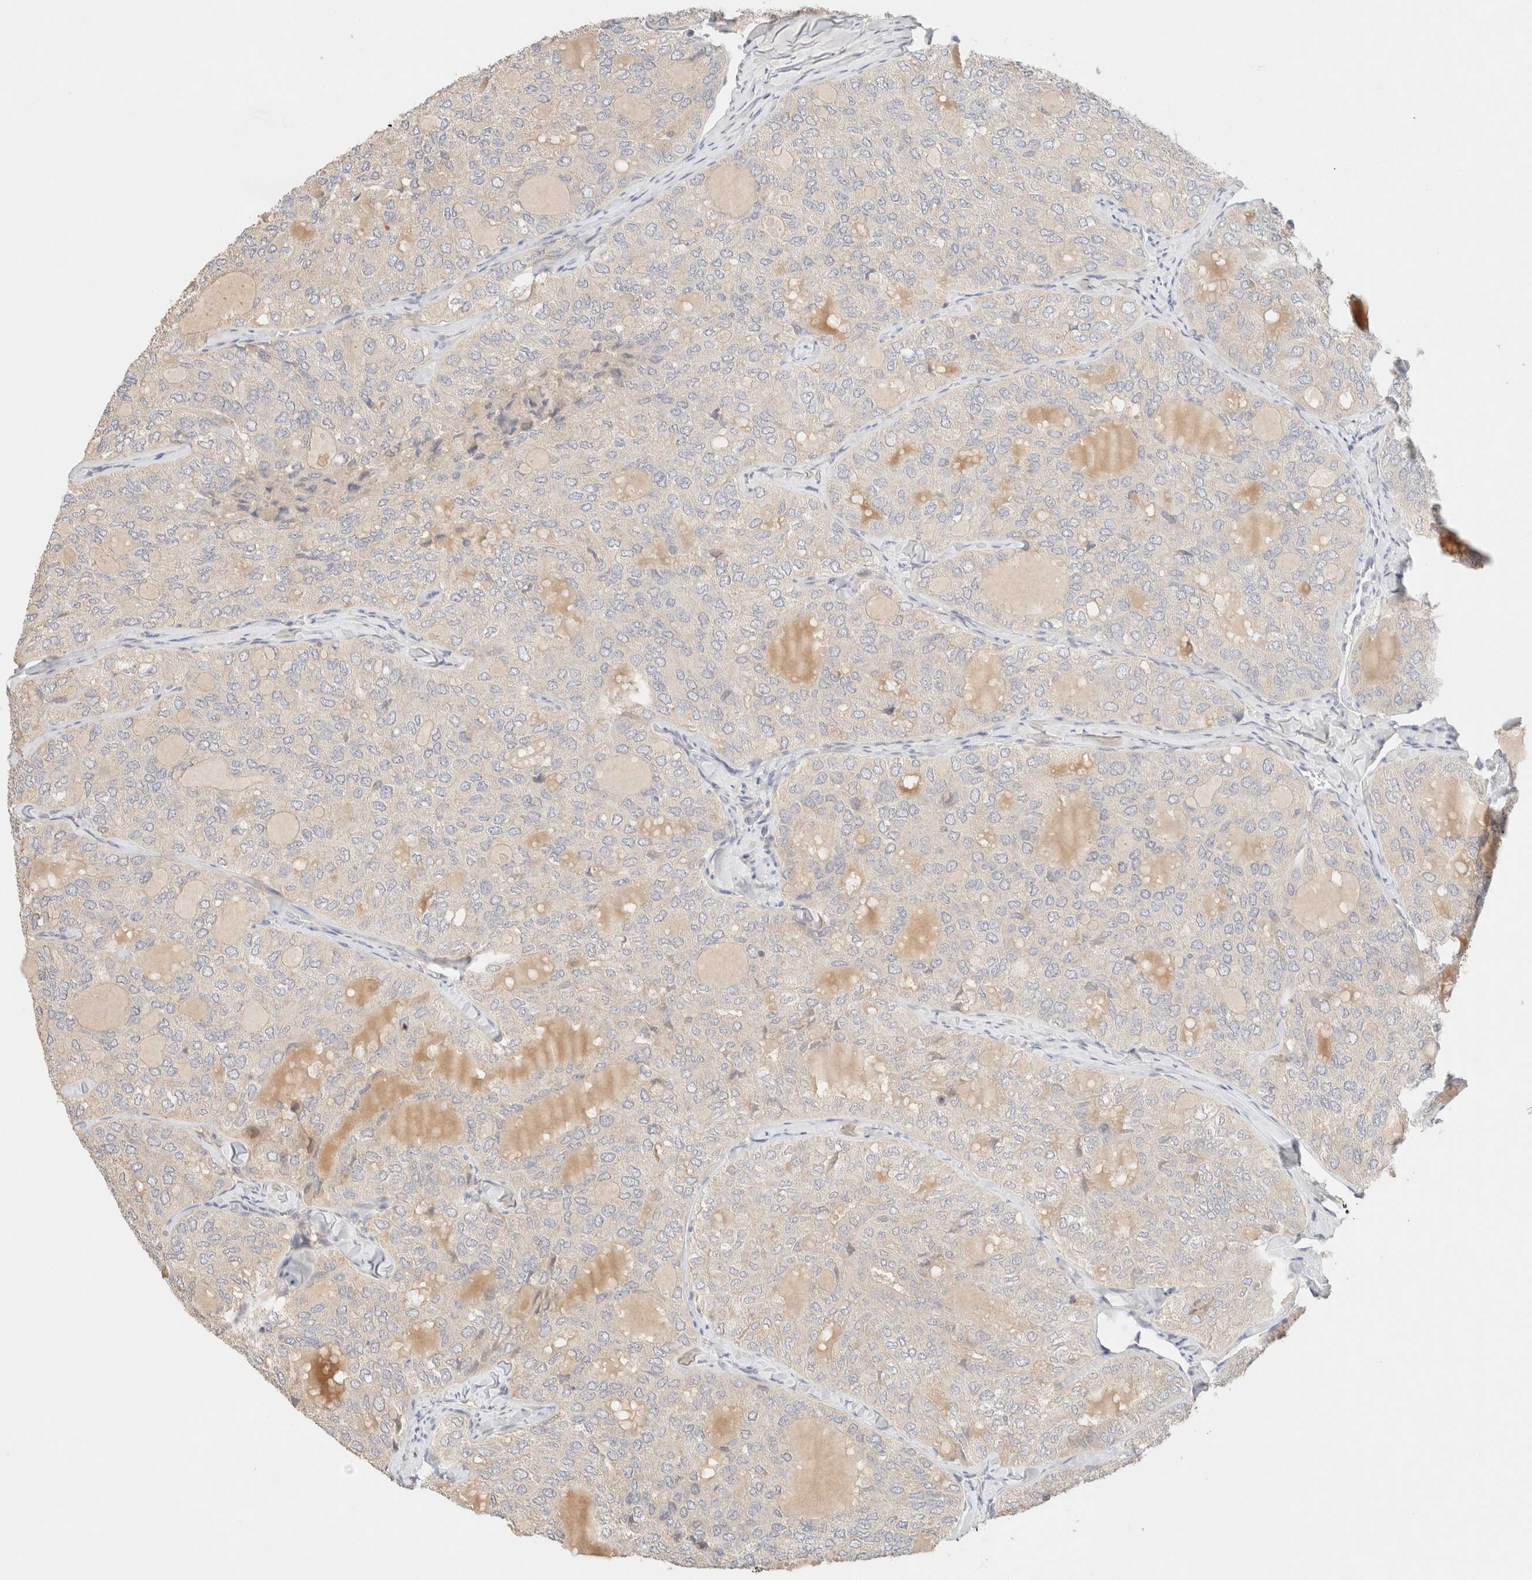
{"staining": {"intensity": "negative", "quantity": "none", "location": "none"}, "tissue": "thyroid cancer", "cell_type": "Tumor cells", "image_type": "cancer", "snomed": [{"axis": "morphology", "description": "Follicular adenoma carcinoma, NOS"}, {"axis": "topography", "description": "Thyroid gland"}], "caption": "Follicular adenoma carcinoma (thyroid) stained for a protein using immunohistochemistry (IHC) displays no staining tumor cells.", "gene": "SARM1", "patient": {"sex": "male", "age": 75}}